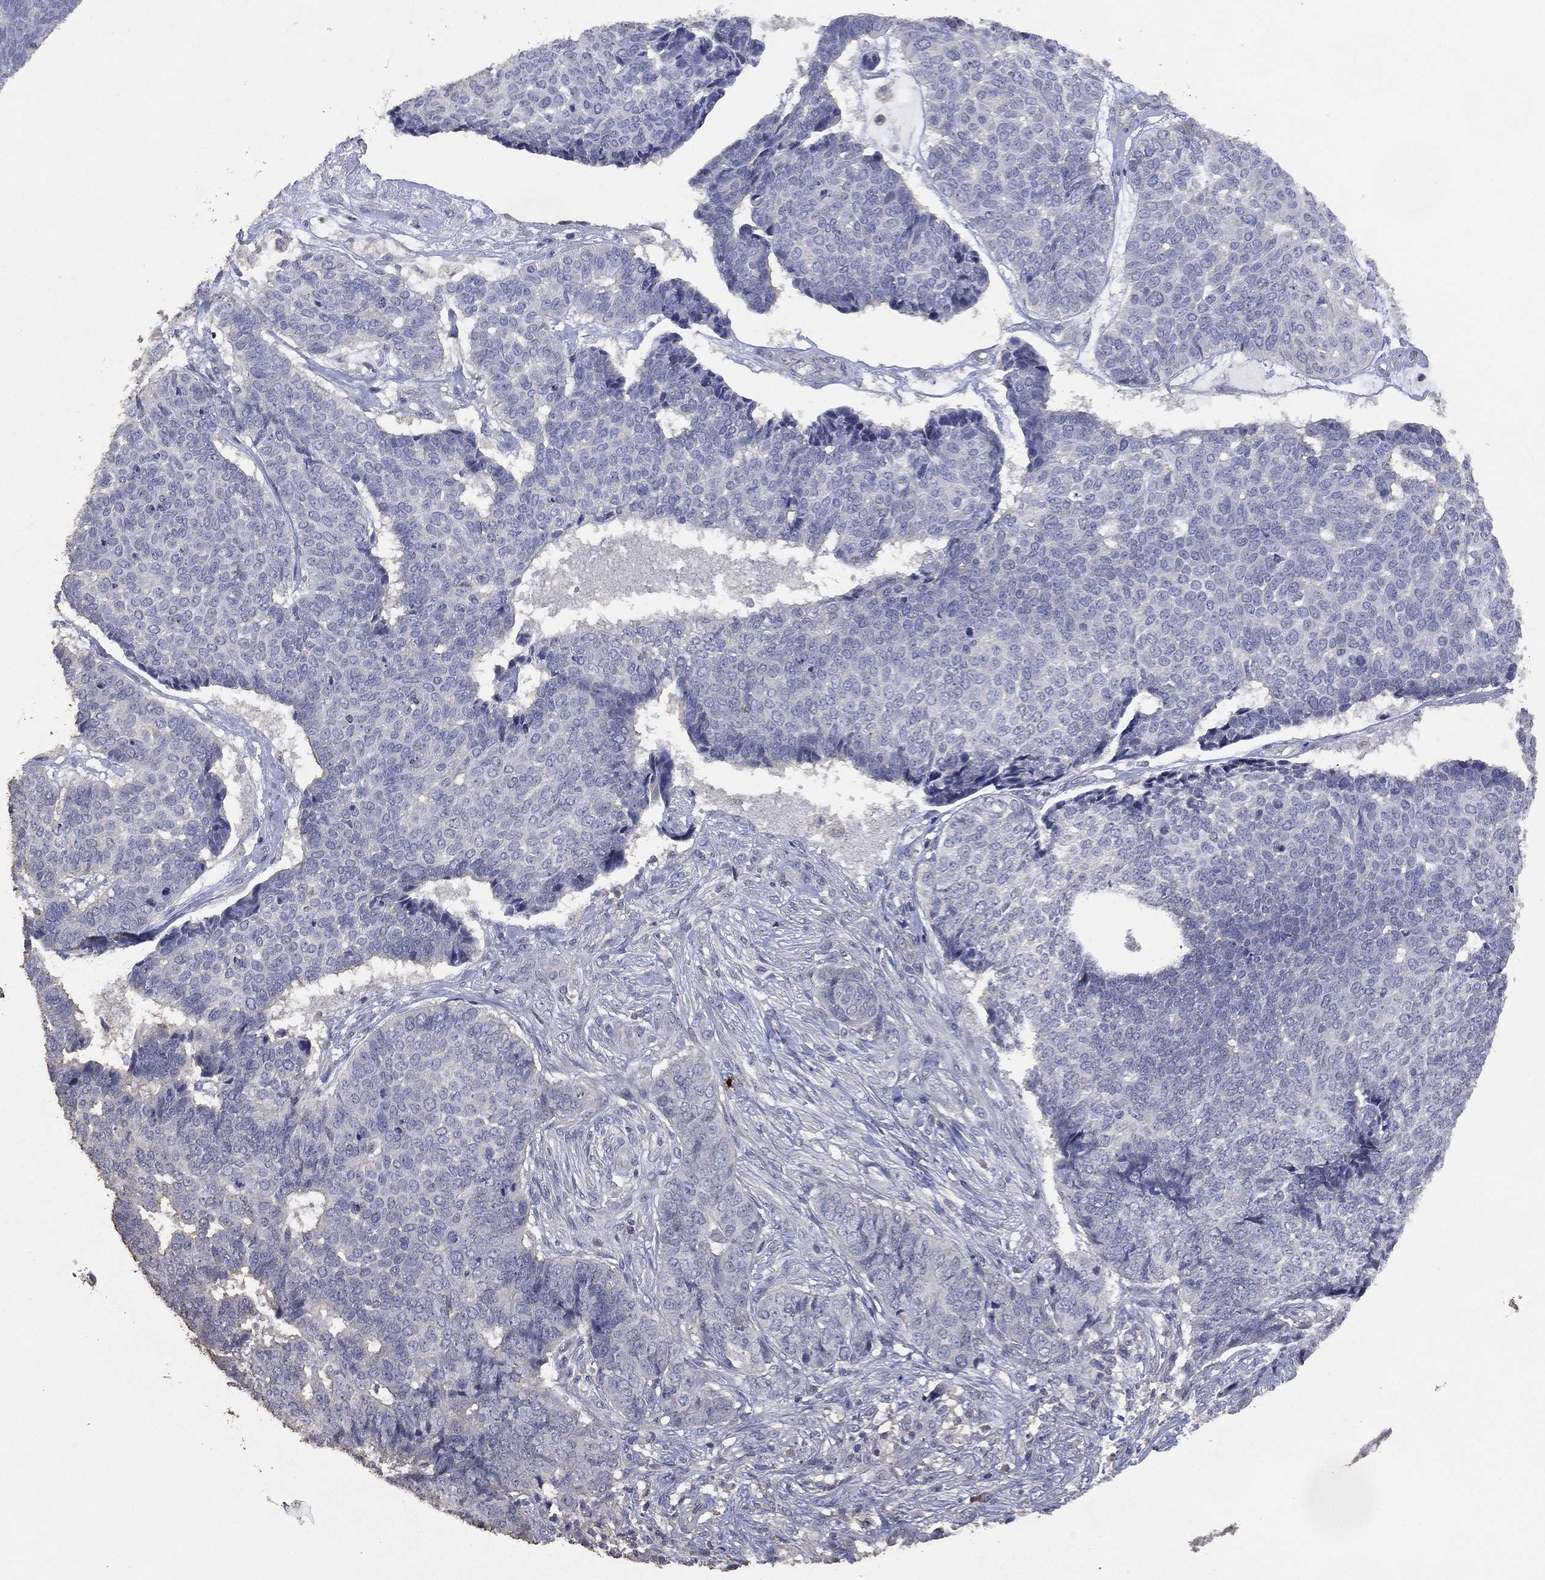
{"staining": {"intensity": "negative", "quantity": "none", "location": "none"}, "tissue": "skin cancer", "cell_type": "Tumor cells", "image_type": "cancer", "snomed": [{"axis": "morphology", "description": "Basal cell carcinoma"}, {"axis": "topography", "description": "Skin"}], "caption": "This is an immunohistochemistry histopathology image of skin basal cell carcinoma. There is no staining in tumor cells.", "gene": "ADPRHL1", "patient": {"sex": "male", "age": 86}}